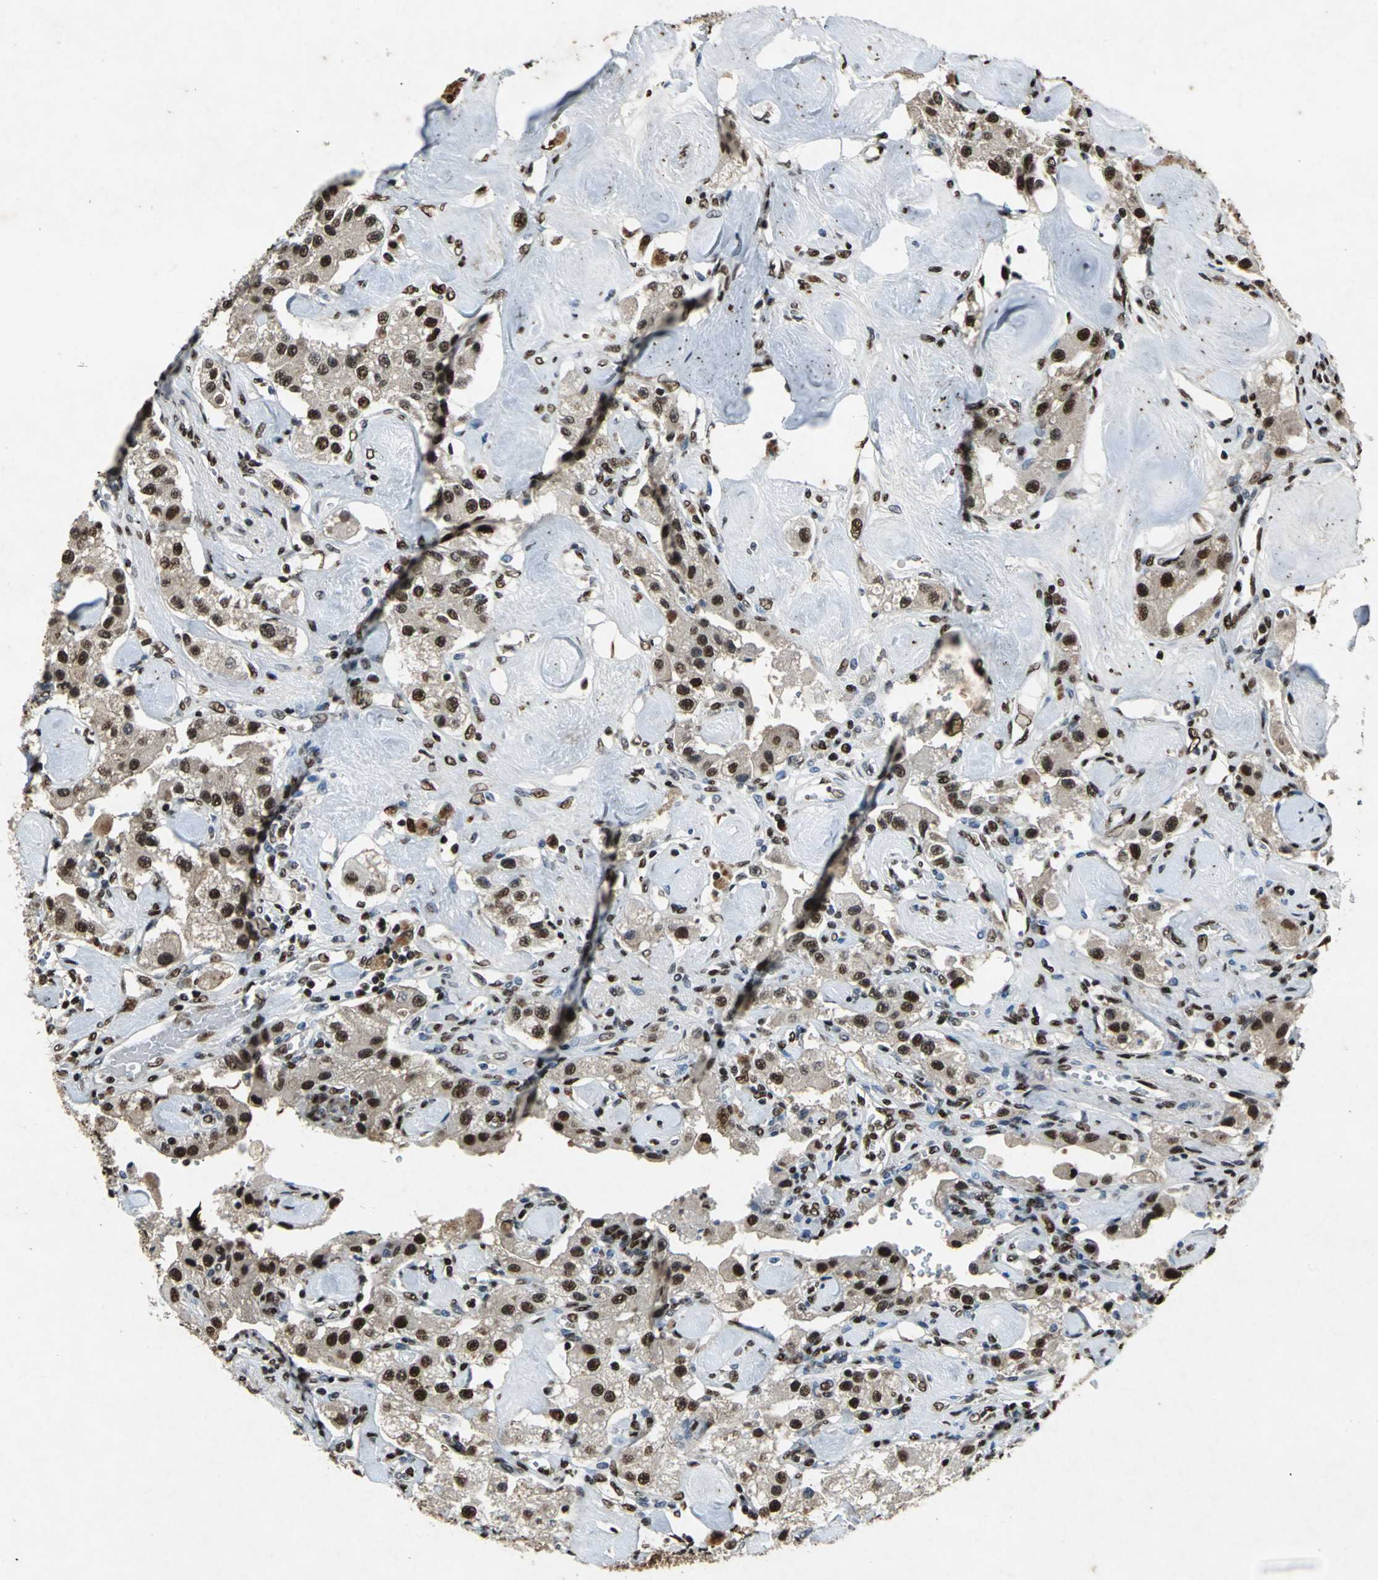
{"staining": {"intensity": "strong", "quantity": ">75%", "location": "nuclear"}, "tissue": "carcinoid", "cell_type": "Tumor cells", "image_type": "cancer", "snomed": [{"axis": "morphology", "description": "Carcinoid, malignant, NOS"}, {"axis": "topography", "description": "Pancreas"}], "caption": "Immunohistochemistry histopathology image of human carcinoid (malignant) stained for a protein (brown), which displays high levels of strong nuclear staining in approximately >75% of tumor cells.", "gene": "ANP32A", "patient": {"sex": "male", "age": 41}}